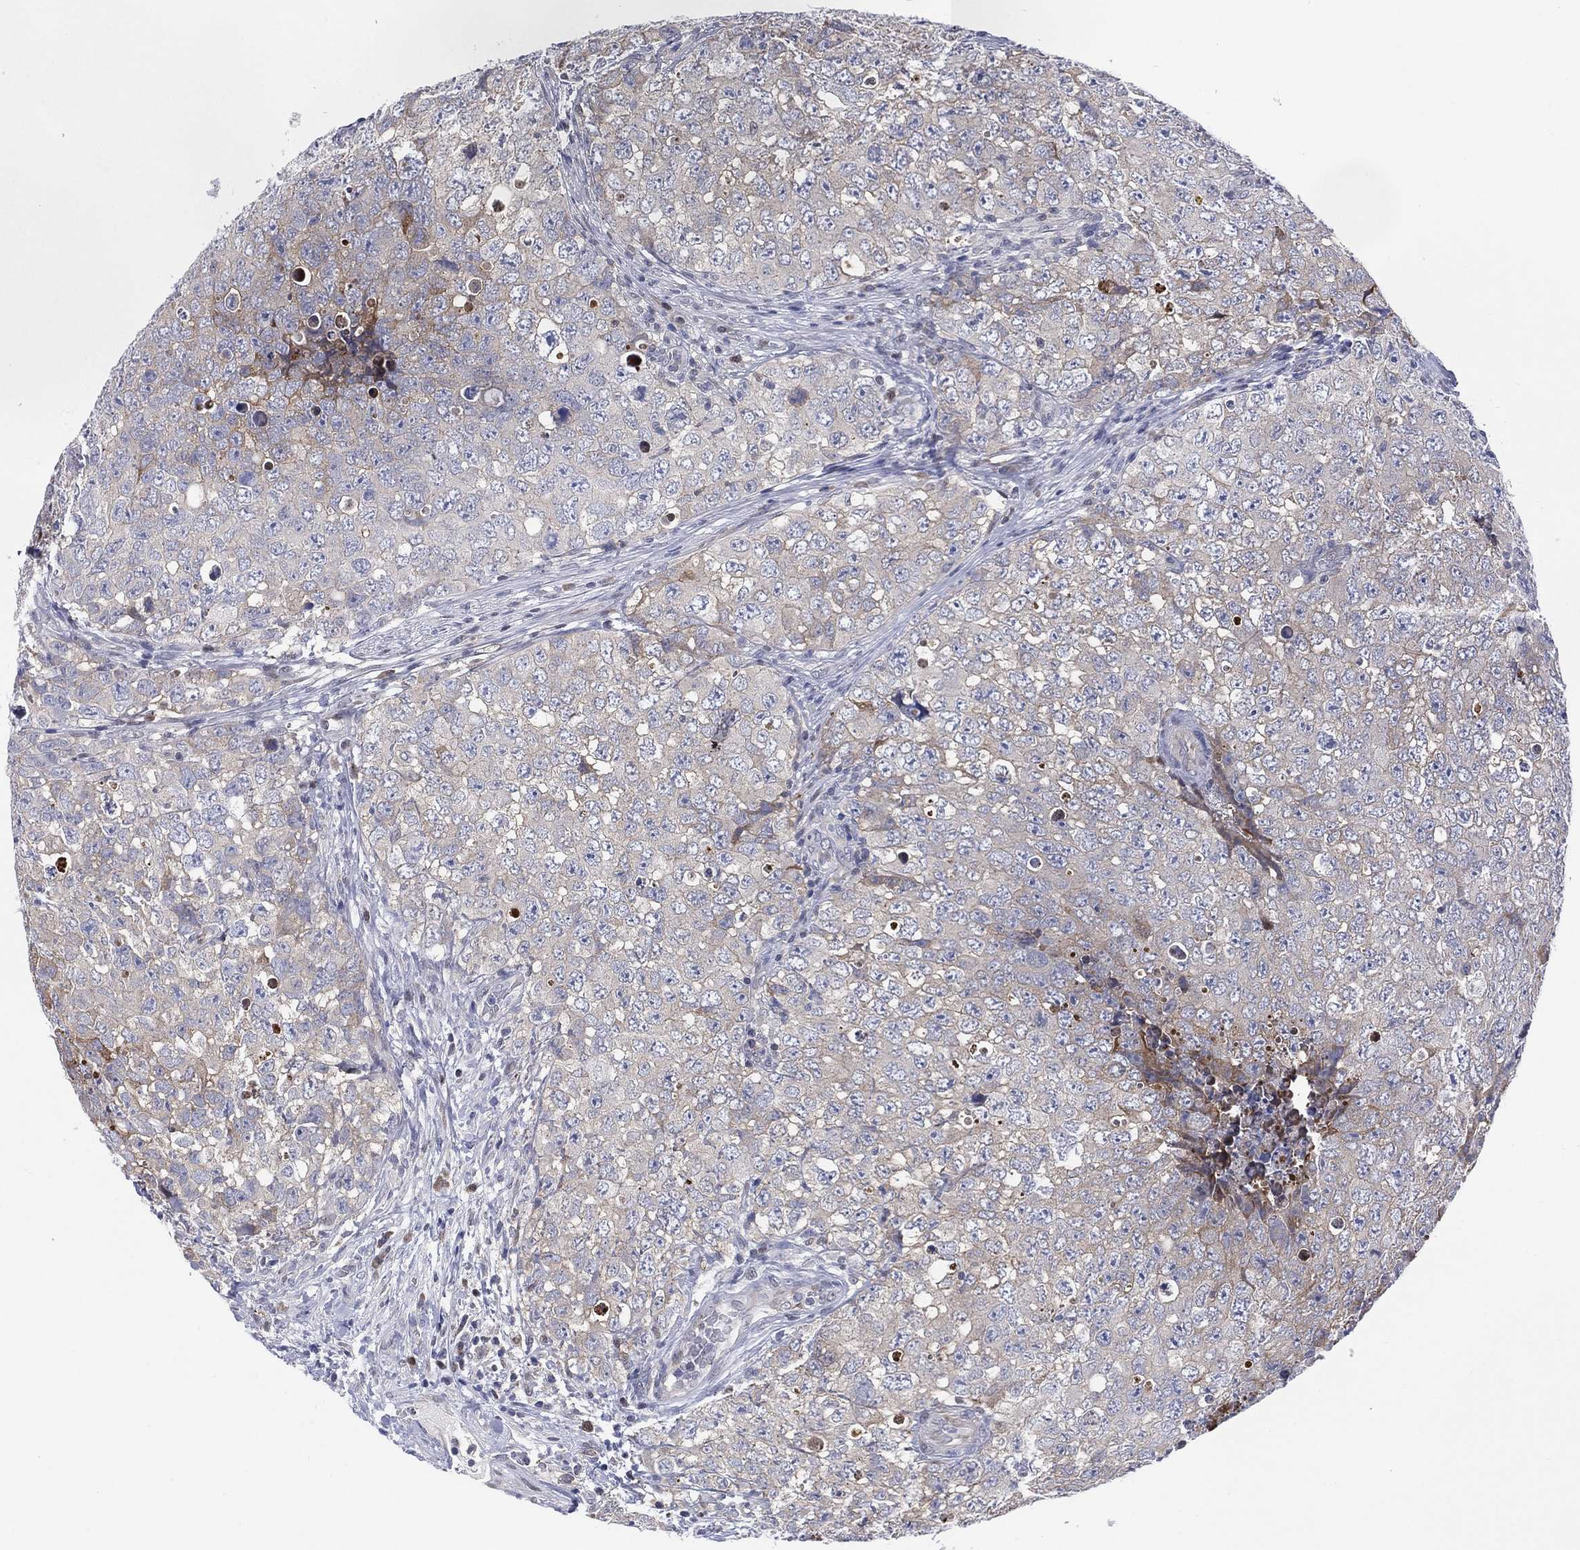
{"staining": {"intensity": "weak", "quantity": "<25%", "location": "cytoplasmic/membranous"}, "tissue": "testis cancer", "cell_type": "Tumor cells", "image_type": "cancer", "snomed": [{"axis": "morphology", "description": "Seminoma, NOS"}, {"axis": "topography", "description": "Testis"}], "caption": "Testis cancer was stained to show a protein in brown. There is no significant positivity in tumor cells.", "gene": "SLC4A4", "patient": {"sex": "male", "age": 34}}